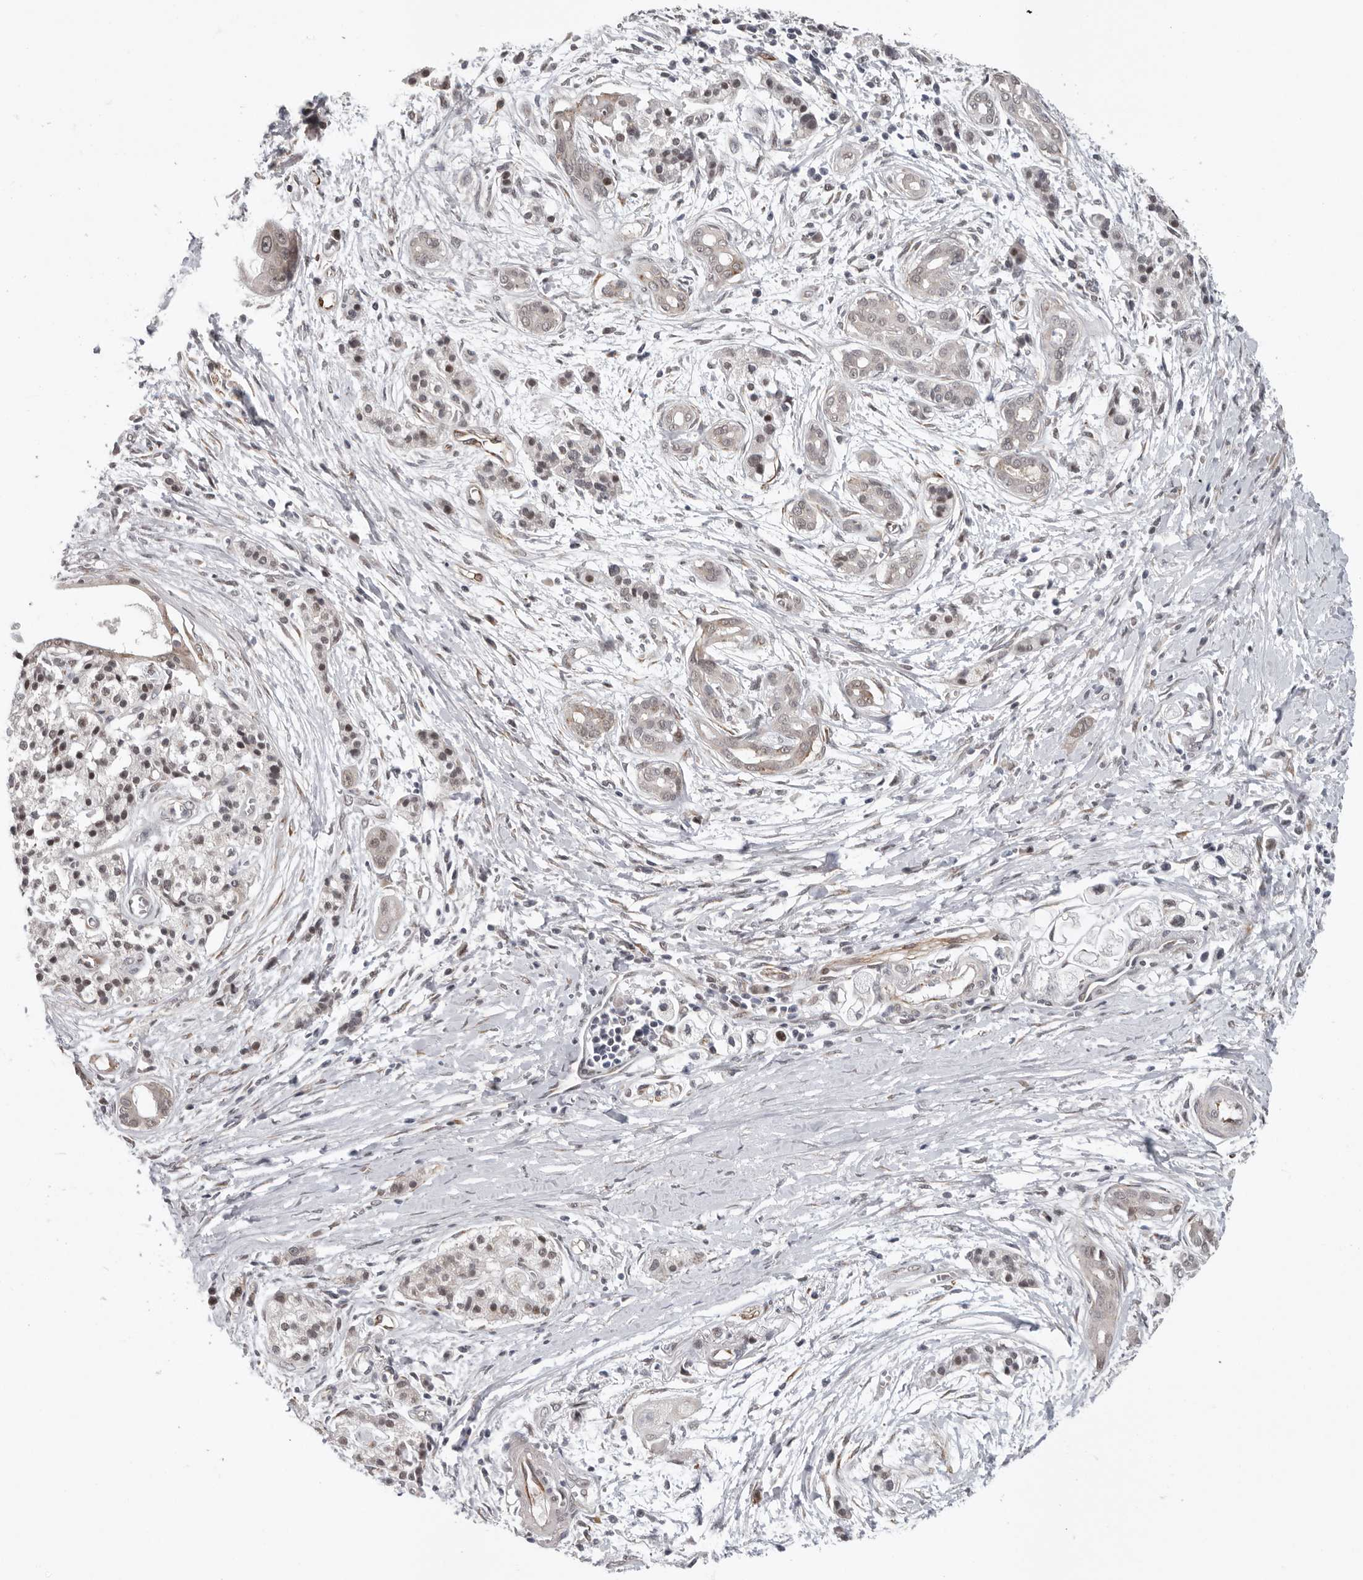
{"staining": {"intensity": "negative", "quantity": "none", "location": "none"}, "tissue": "pancreatic cancer", "cell_type": "Tumor cells", "image_type": "cancer", "snomed": [{"axis": "morphology", "description": "Adenocarcinoma, NOS"}, {"axis": "topography", "description": "Pancreas"}], "caption": "High power microscopy image of an IHC image of pancreatic cancer, revealing no significant positivity in tumor cells.", "gene": "RALGPS2", "patient": {"sex": "male", "age": 59}}